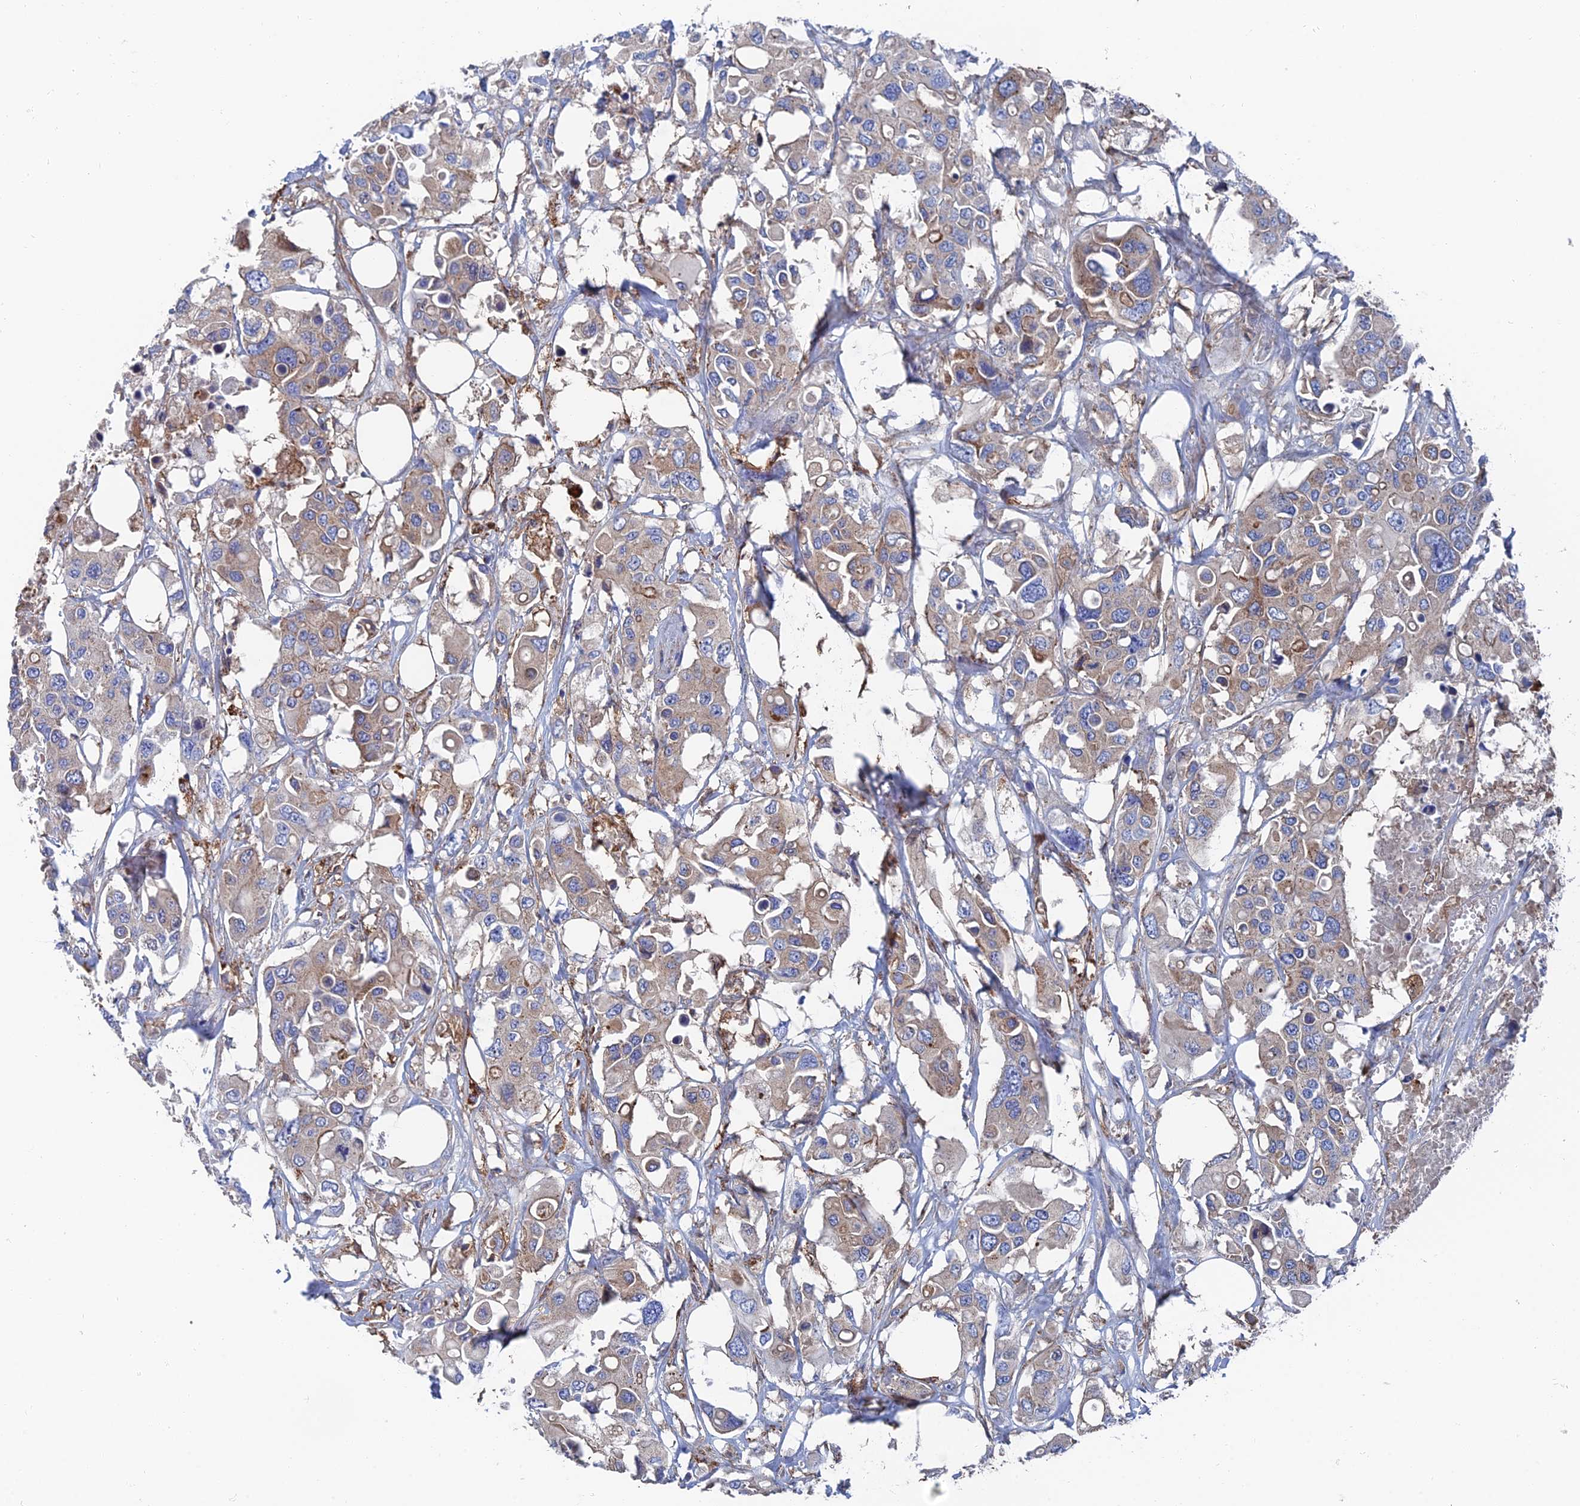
{"staining": {"intensity": "weak", "quantity": ">75%", "location": "cytoplasmic/membranous"}, "tissue": "colorectal cancer", "cell_type": "Tumor cells", "image_type": "cancer", "snomed": [{"axis": "morphology", "description": "Adenocarcinoma, NOS"}, {"axis": "topography", "description": "Colon"}], "caption": "A brown stain shows weak cytoplasmic/membranous expression of a protein in colorectal adenocarcinoma tumor cells. (Stains: DAB (3,3'-diaminobenzidine) in brown, nuclei in blue, Microscopy: brightfield microscopy at high magnification).", "gene": "SNX11", "patient": {"sex": "male", "age": 77}}